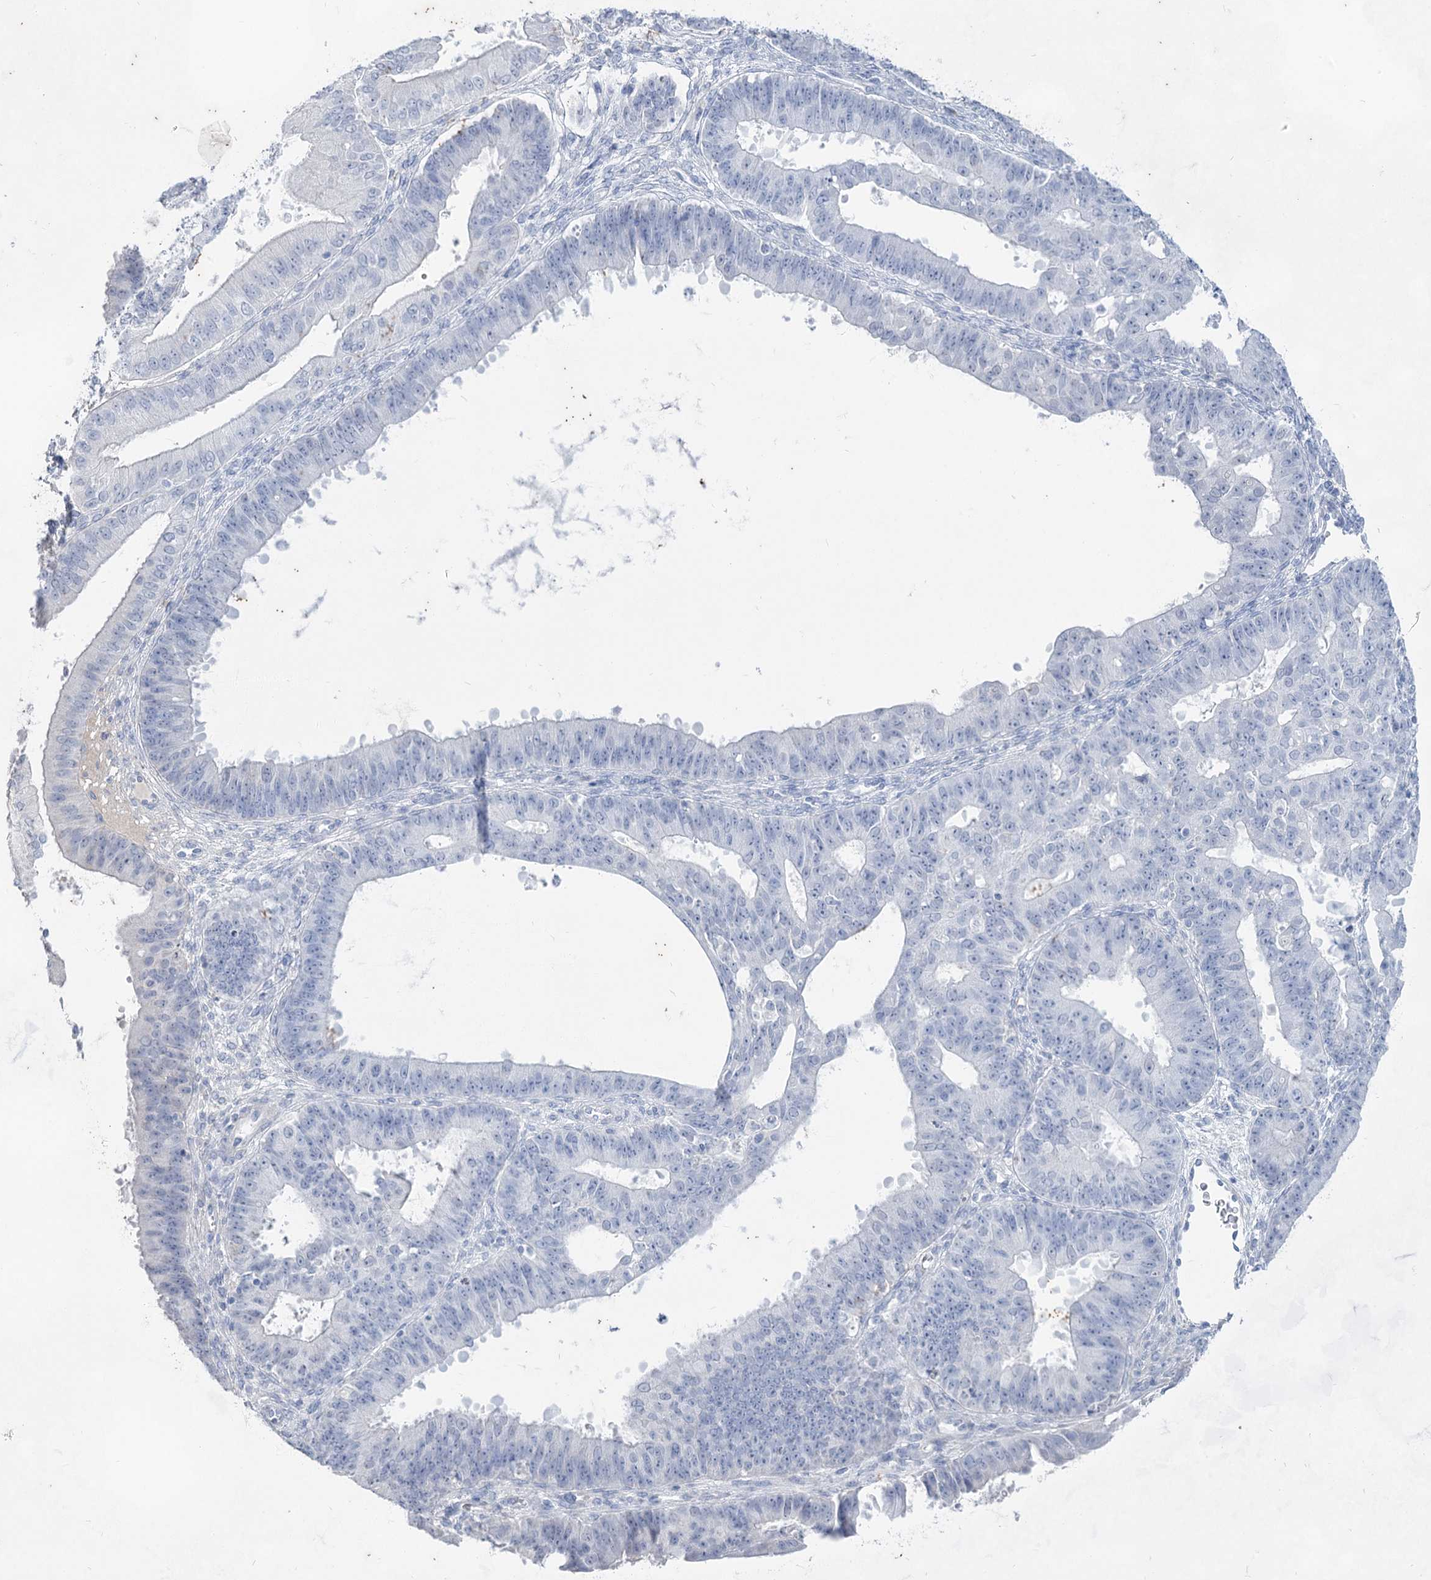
{"staining": {"intensity": "negative", "quantity": "none", "location": "none"}, "tissue": "ovarian cancer", "cell_type": "Tumor cells", "image_type": "cancer", "snomed": [{"axis": "morphology", "description": "Carcinoma, endometroid"}, {"axis": "topography", "description": "Appendix"}, {"axis": "topography", "description": "Ovary"}], "caption": "This is a micrograph of IHC staining of endometroid carcinoma (ovarian), which shows no positivity in tumor cells. (DAB (3,3'-diaminobenzidine) immunohistochemistry (IHC) visualized using brightfield microscopy, high magnification).", "gene": "ACRV1", "patient": {"sex": "female", "age": 42}}